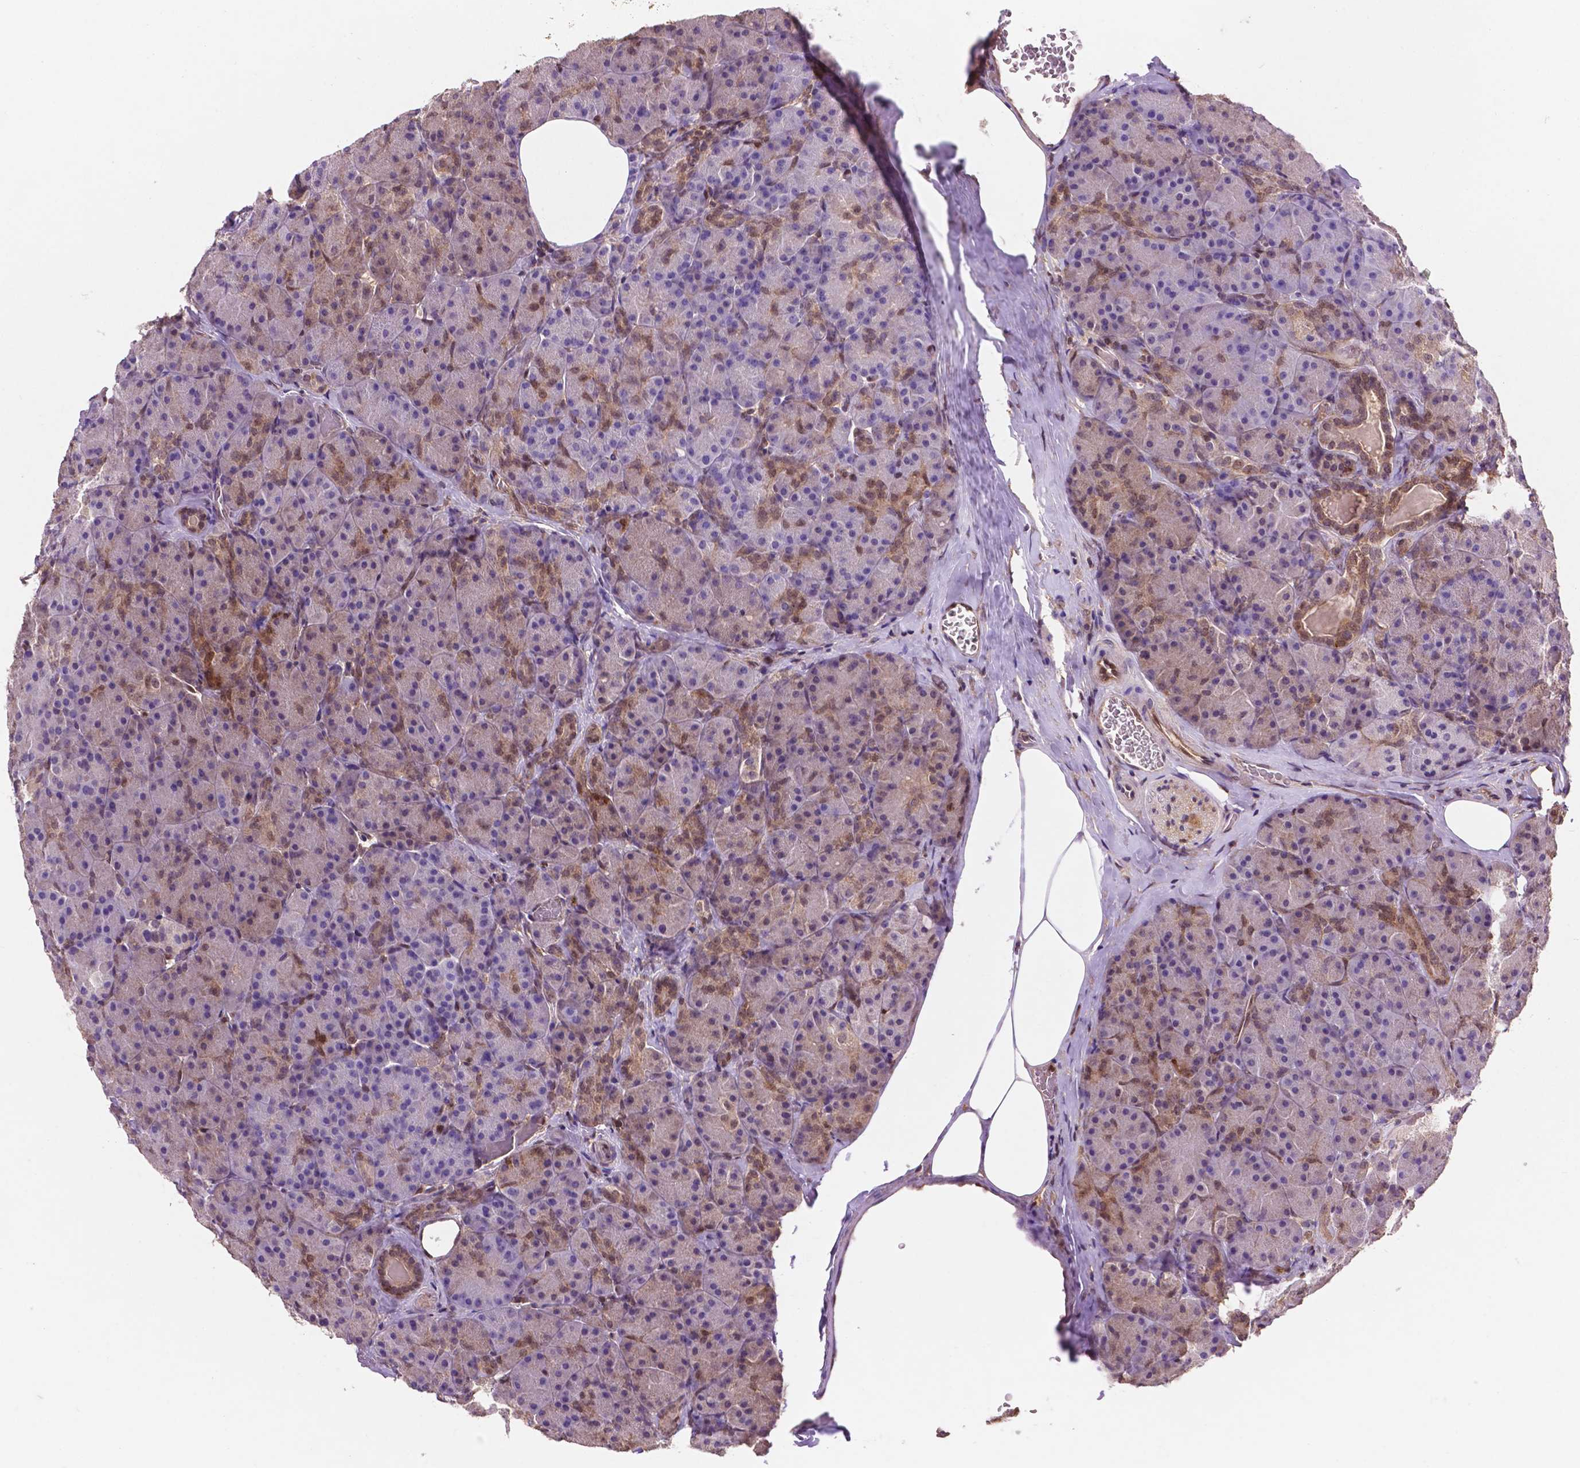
{"staining": {"intensity": "moderate", "quantity": "<25%", "location": "cytoplasmic/membranous,nuclear"}, "tissue": "pancreas", "cell_type": "Exocrine glandular cells", "image_type": "normal", "snomed": [{"axis": "morphology", "description": "Normal tissue, NOS"}, {"axis": "topography", "description": "Pancreas"}], "caption": "Pancreas stained with DAB IHC displays low levels of moderate cytoplasmic/membranous,nuclear staining in approximately <25% of exocrine glandular cells.", "gene": "UBE2L6", "patient": {"sex": "male", "age": 57}}